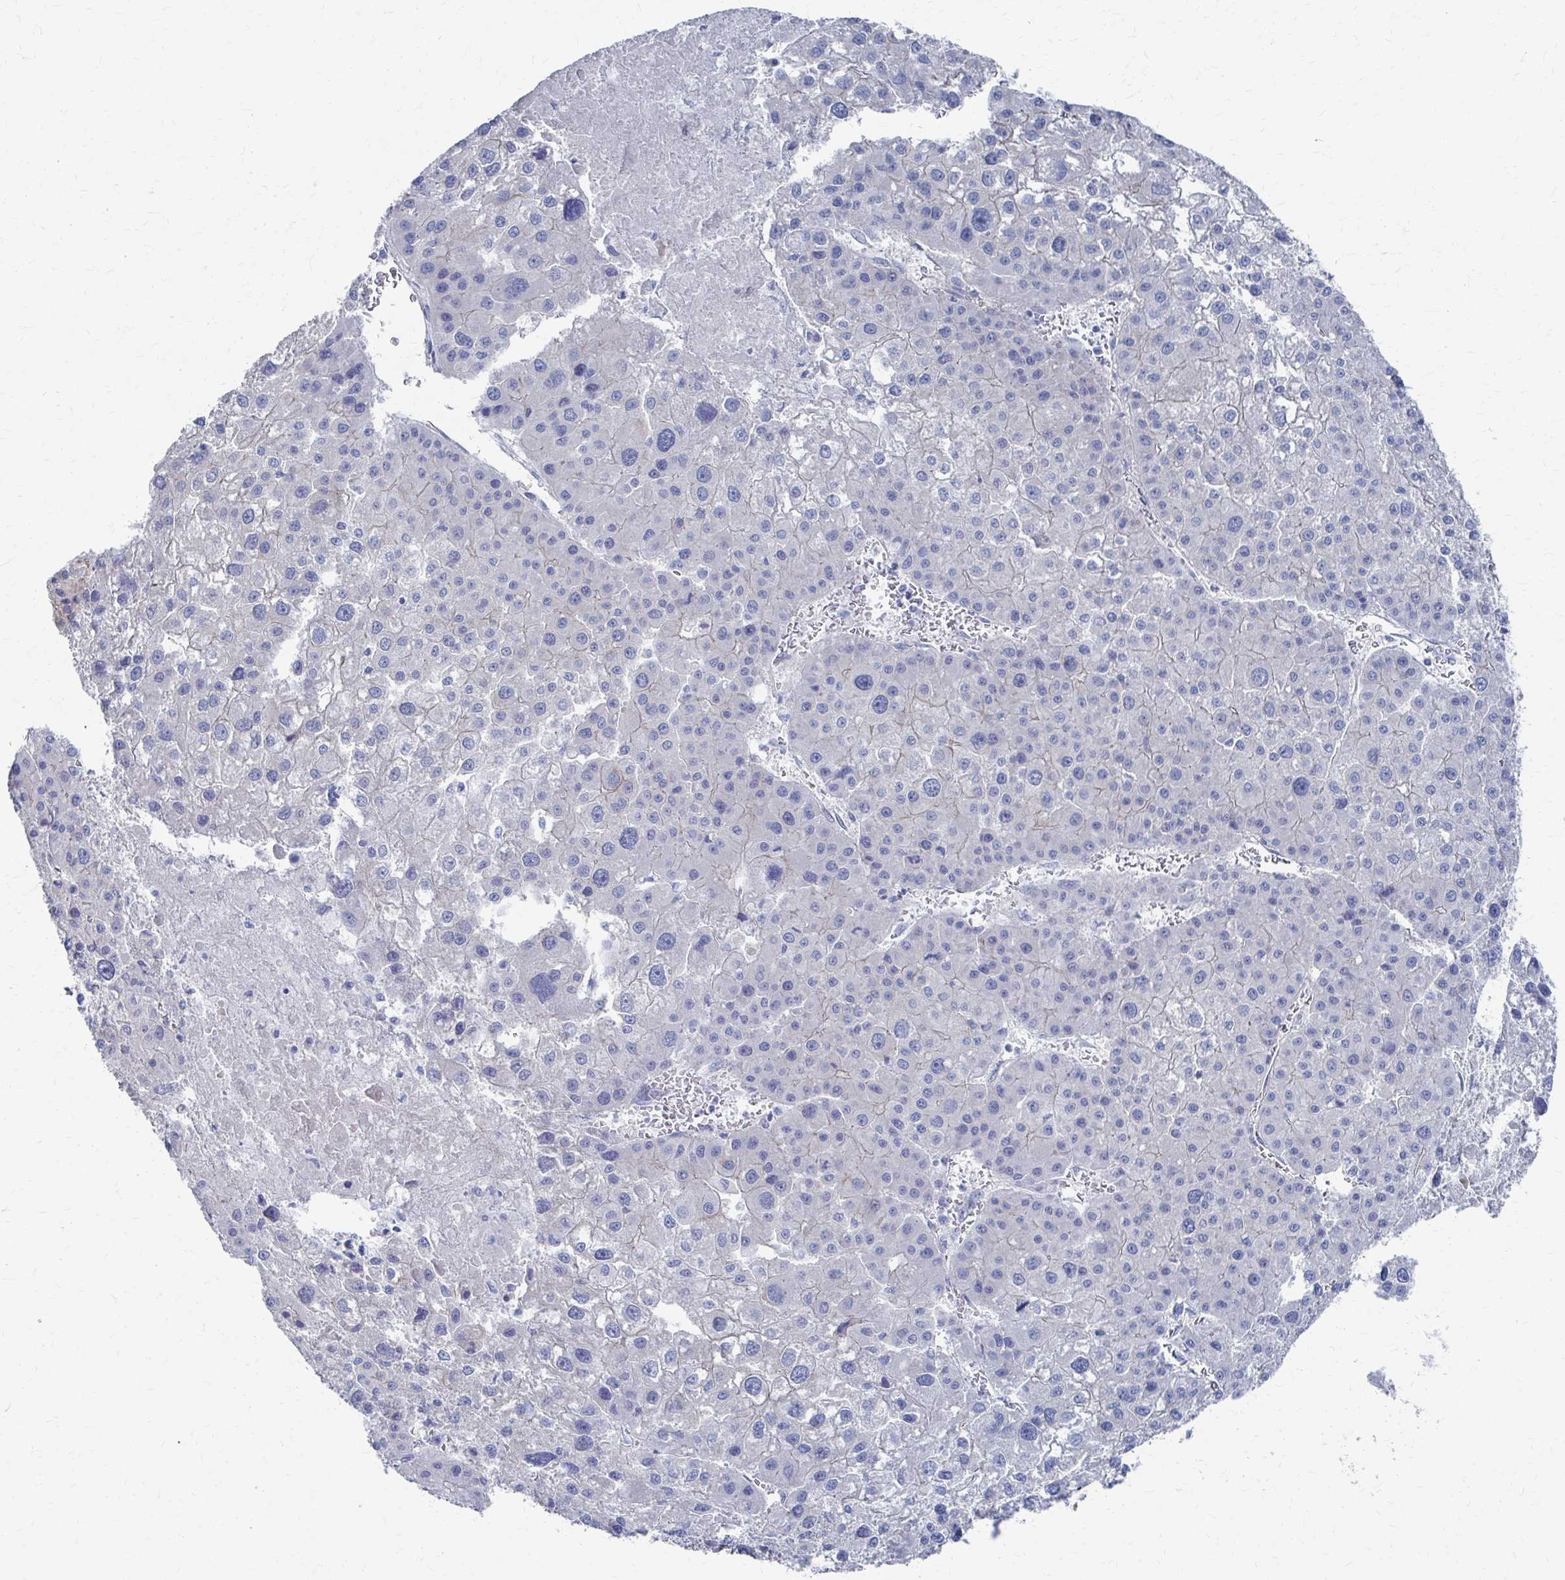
{"staining": {"intensity": "negative", "quantity": "none", "location": "none"}, "tissue": "liver cancer", "cell_type": "Tumor cells", "image_type": "cancer", "snomed": [{"axis": "morphology", "description": "Carcinoma, Hepatocellular, NOS"}, {"axis": "topography", "description": "Liver"}], "caption": "Hepatocellular carcinoma (liver) stained for a protein using immunohistochemistry (IHC) displays no staining tumor cells.", "gene": "PLEKHG7", "patient": {"sex": "male", "age": 73}}